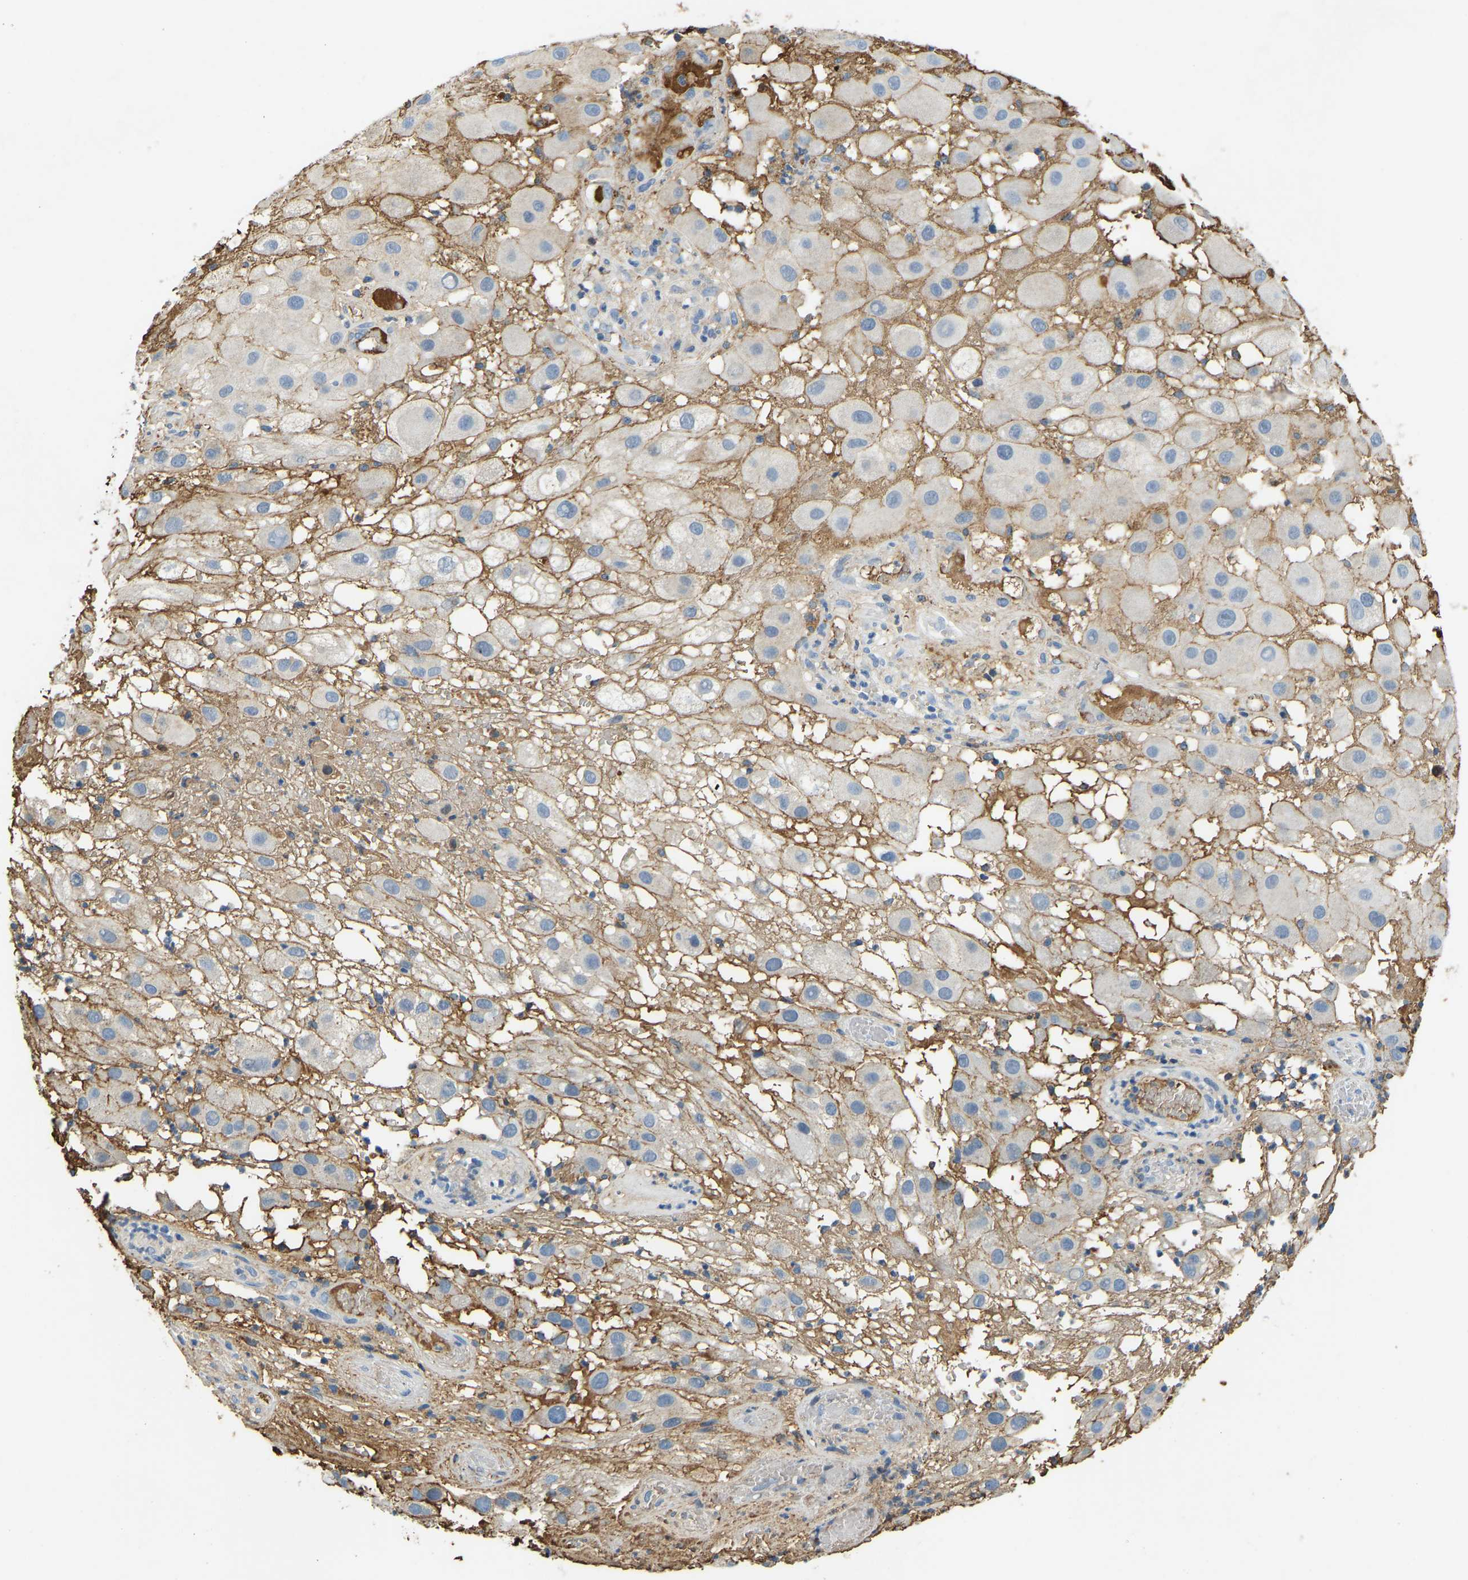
{"staining": {"intensity": "negative", "quantity": "none", "location": "none"}, "tissue": "melanoma", "cell_type": "Tumor cells", "image_type": "cancer", "snomed": [{"axis": "morphology", "description": "Malignant melanoma, NOS"}, {"axis": "topography", "description": "Skin"}], "caption": "Tumor cells are negative for protein expression in human melanoma.", "gene": "THBS4", "patient": {"sex": "female", "age": 81}}